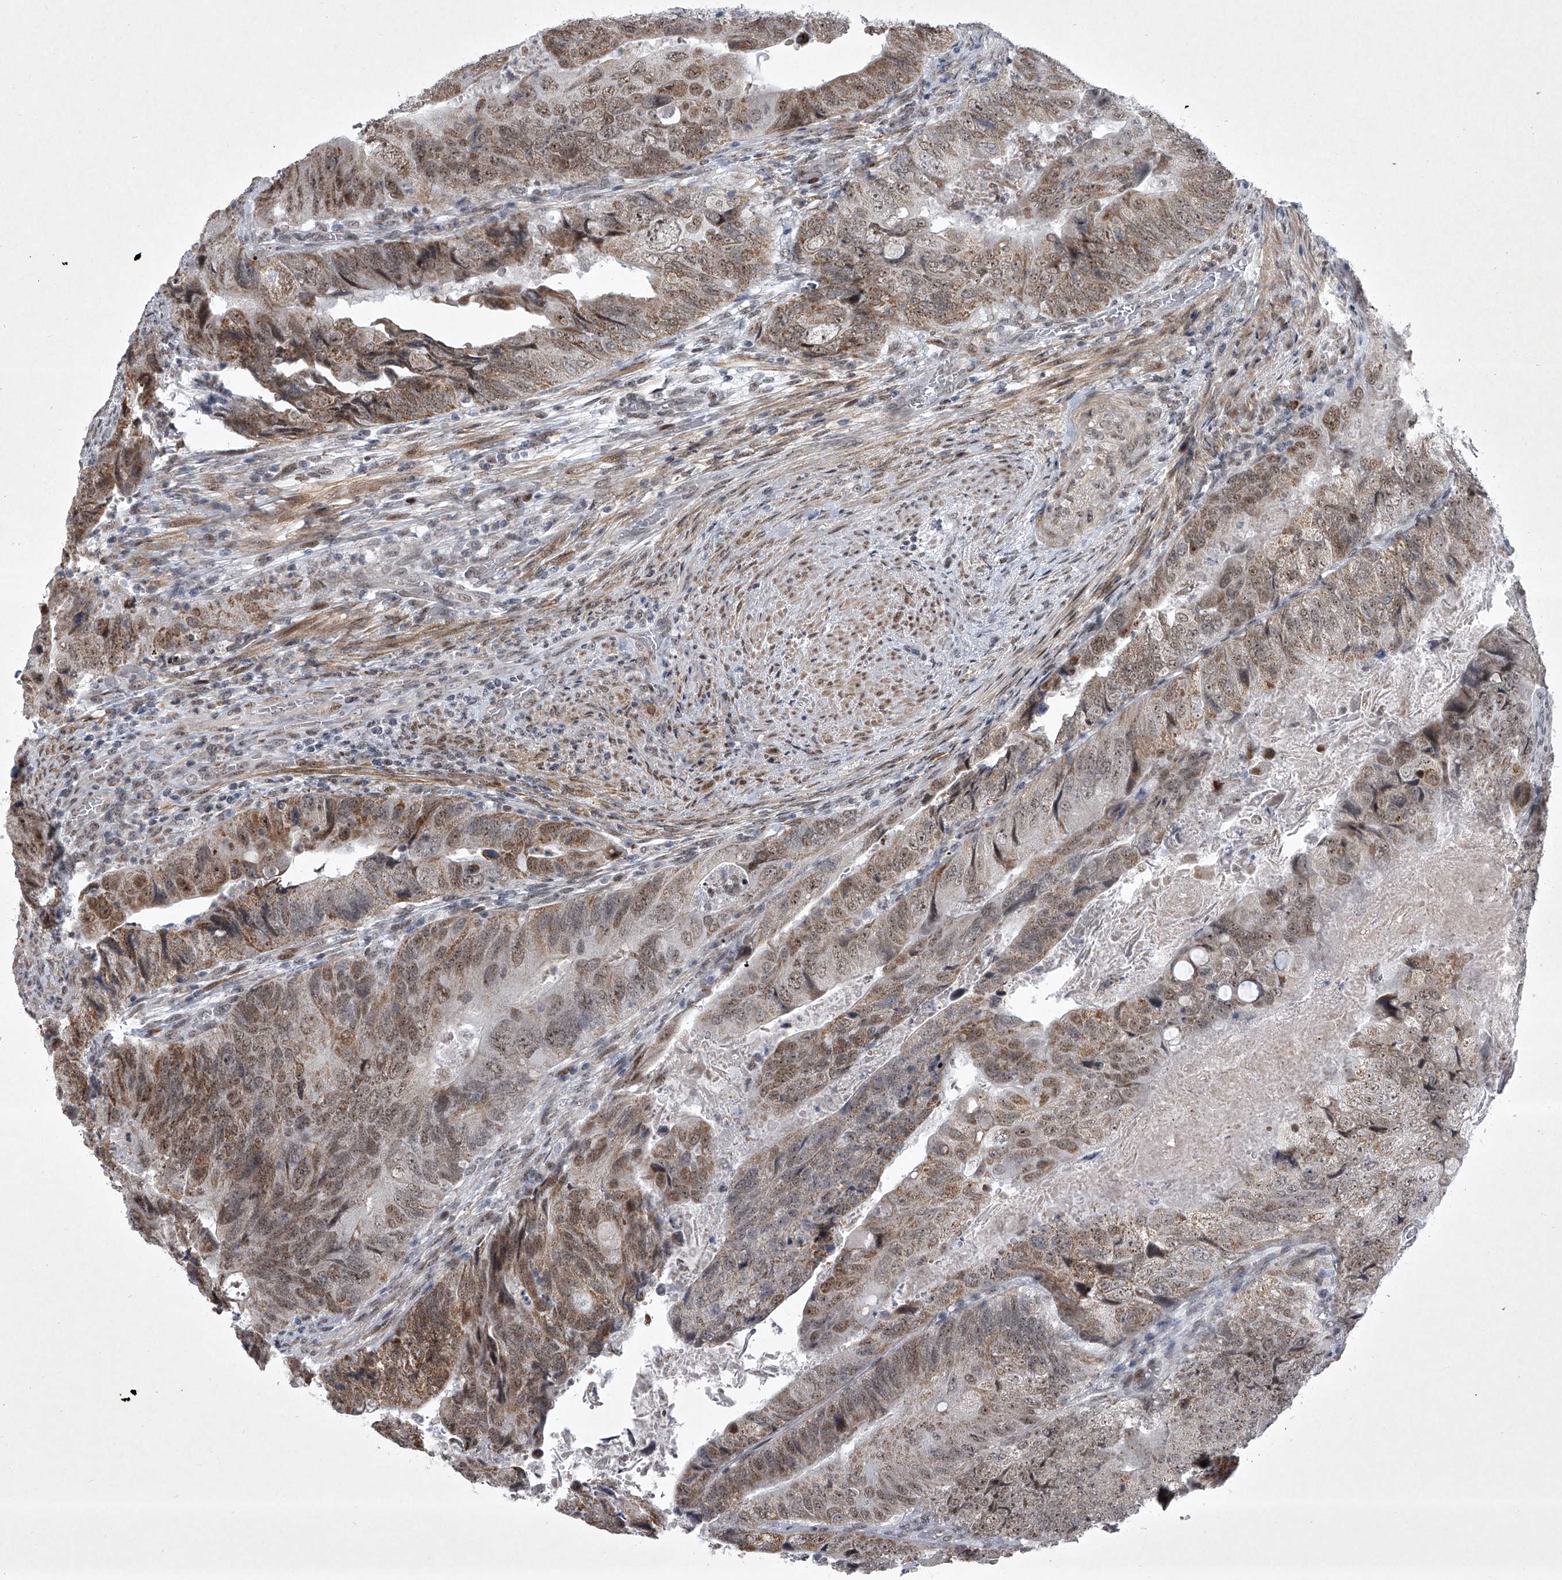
{"staining": {"intensity": "moderate", "quantity": ">75%", "location": "cytoplasmic/membranous,nuclear"}, "tissue": "colorectal cancer", "cell_type": "Tumor cells", "image_type": "cancer", "snomed": [{"axis": "morphology", "description": "Adenocarcinoma, NOS"}, {"axis": "topography", "description": "Rectum"}], "caption": "Approximately >75% of tumor cells in human adenocarcinoma (colorectal) demonstrate moderate cytoplasmic/membranous and nuclear protein staining as visualized by brown immunohistochemical staining.", "gene": "MLLT1", "patient": {"sex": "male", "age": 63}}